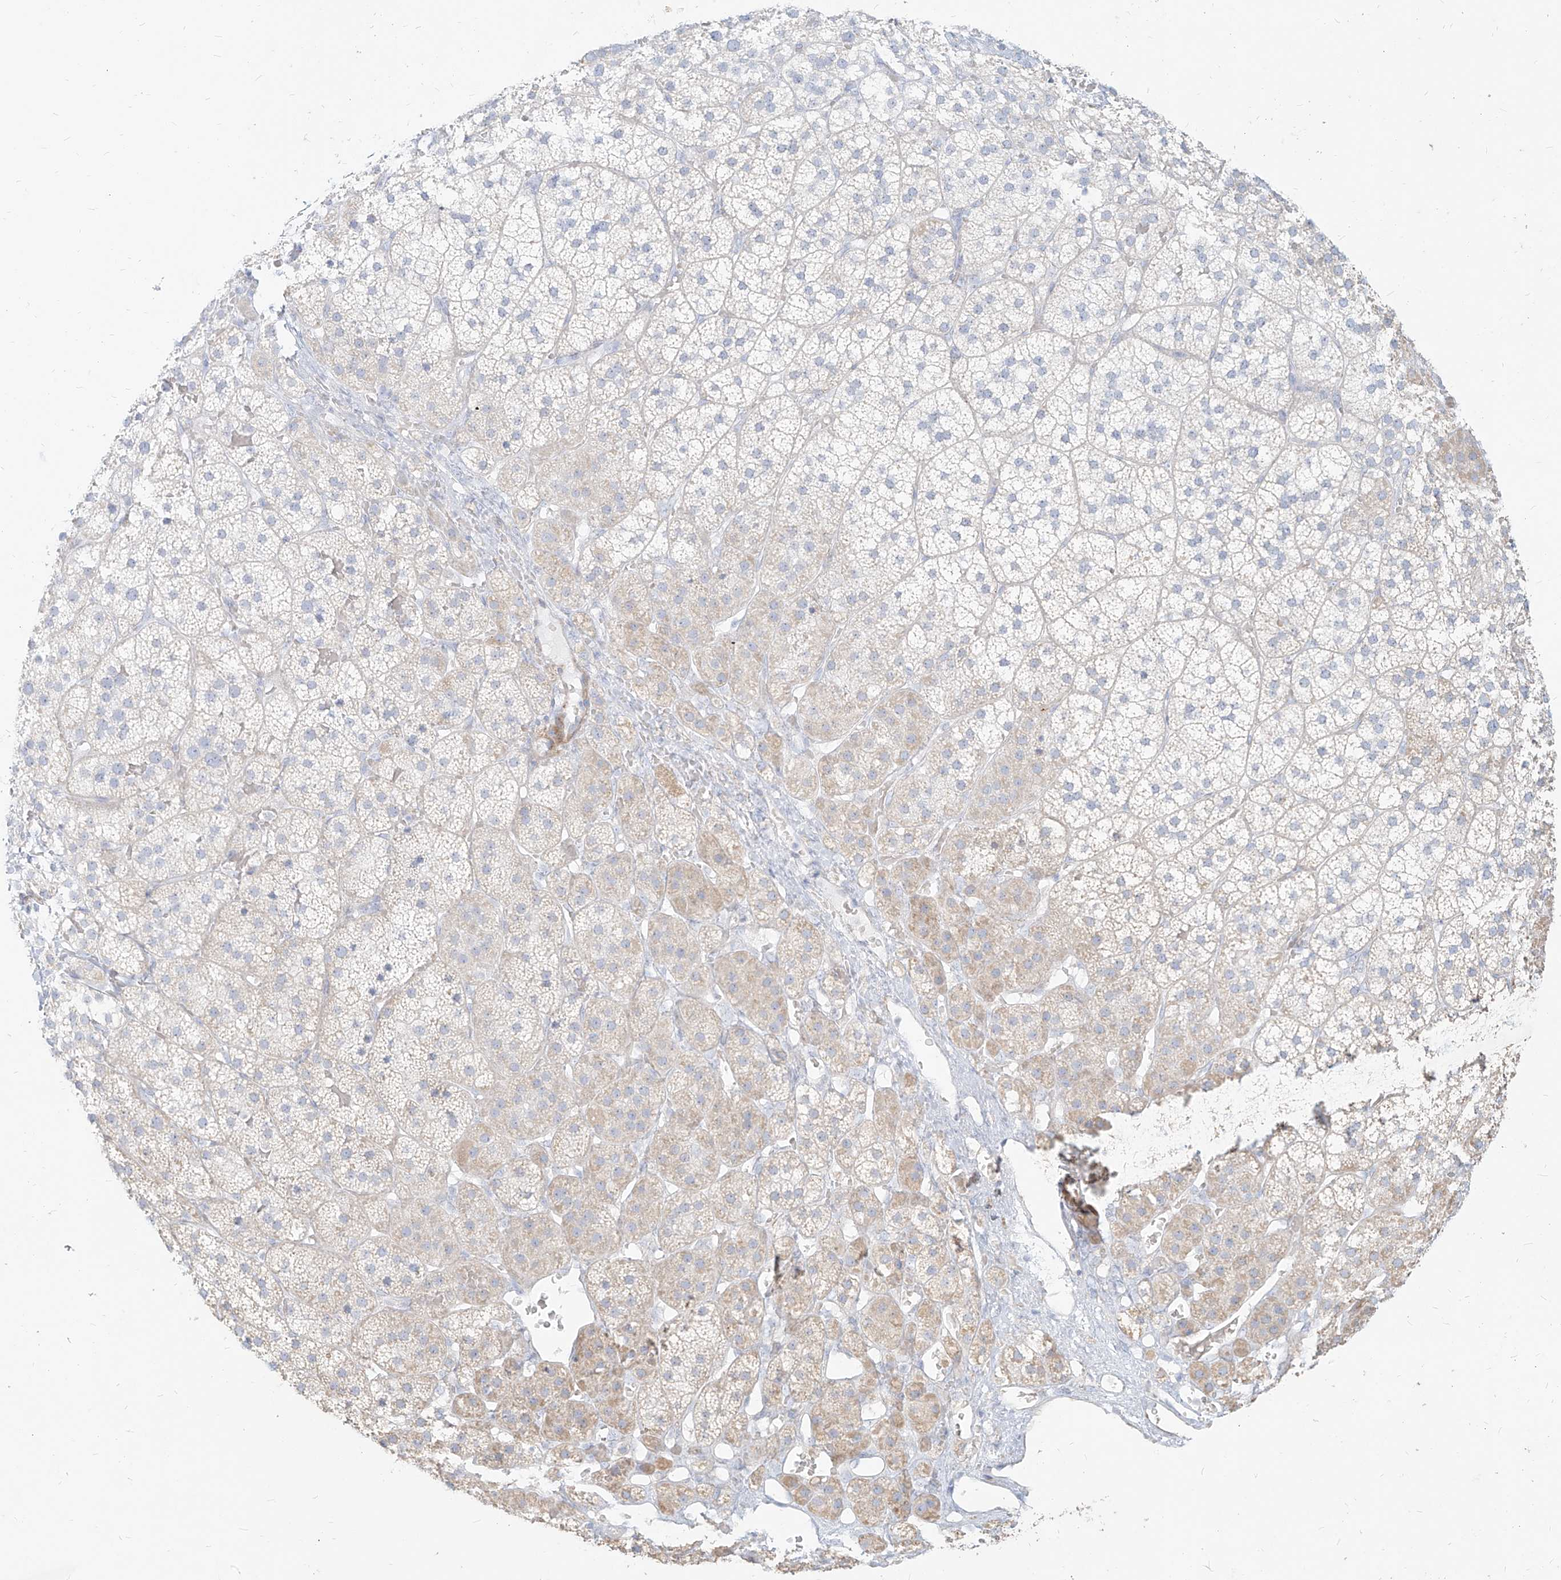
{"staining": {"intensity": "weak", "quantity": "<25%", "location": "cytoplasmic/membranous"}, "tissue": "adrenal gland", "cell_type": "Glandular cells", "image_type": "normal", "snomed": [{"axis": "morphology", "description": "Normal tissue, NOS"}, {"axis": "topography", "description": "Adrenal gland"}], "caption": "Immunohistochemistry (IHC) image of unremarkable adrenal gland: human adrenal gland stained with DAB (3,3'-diaminobenzidine) exhibits no significant protein positivity in glandular cells. (Stains: DAB immunohistochemistry (IHC) with hematoxylin counter stain, Microscopy: brightfield microscopy at high magnification).", "gene": "ITPKB", "patient": {"sex": "female", "age": 44}}